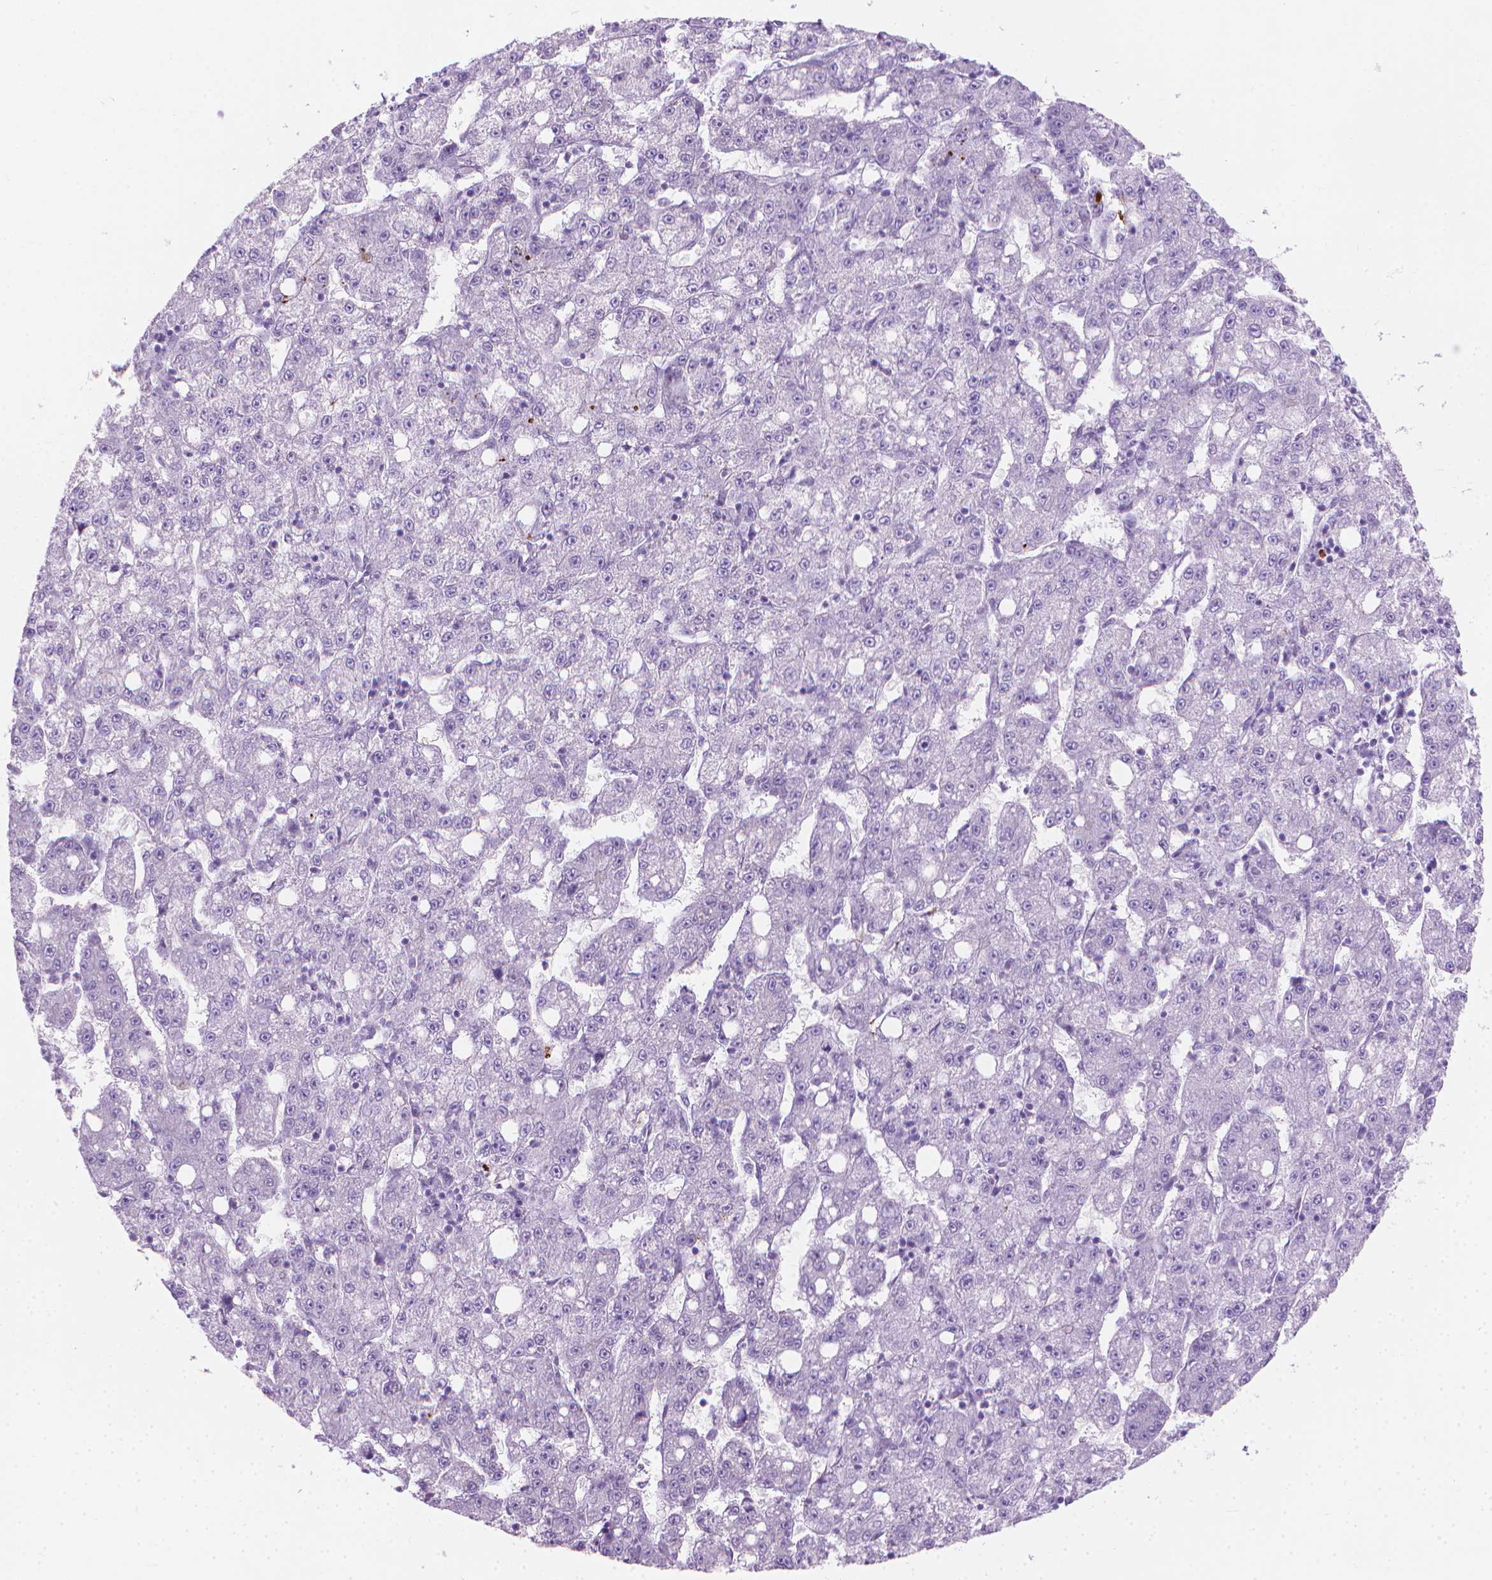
{"staining": {"intensity": "negative", "quantity": "none", "location": "none"}, "tissue": "liver cancer", "cell_type": "Tumor cells", "image_type": "cancer", "snomed": [{"axis": "morphology", "description": "Carcinoma, Hepatocellular, NOS"}, {"axis": "topography", "description": "Liver"}], "caption": "IHC photomicrograph of neoplastic tissue: human liver cancer (hepatocellular carcinoma) stained with DAB (3,3'-diaminobenzidine) demonstrates no significant protein positivity in tumor cells.", "gene": "CFAP52", "patient": {"sex": "female", "age": 65}}